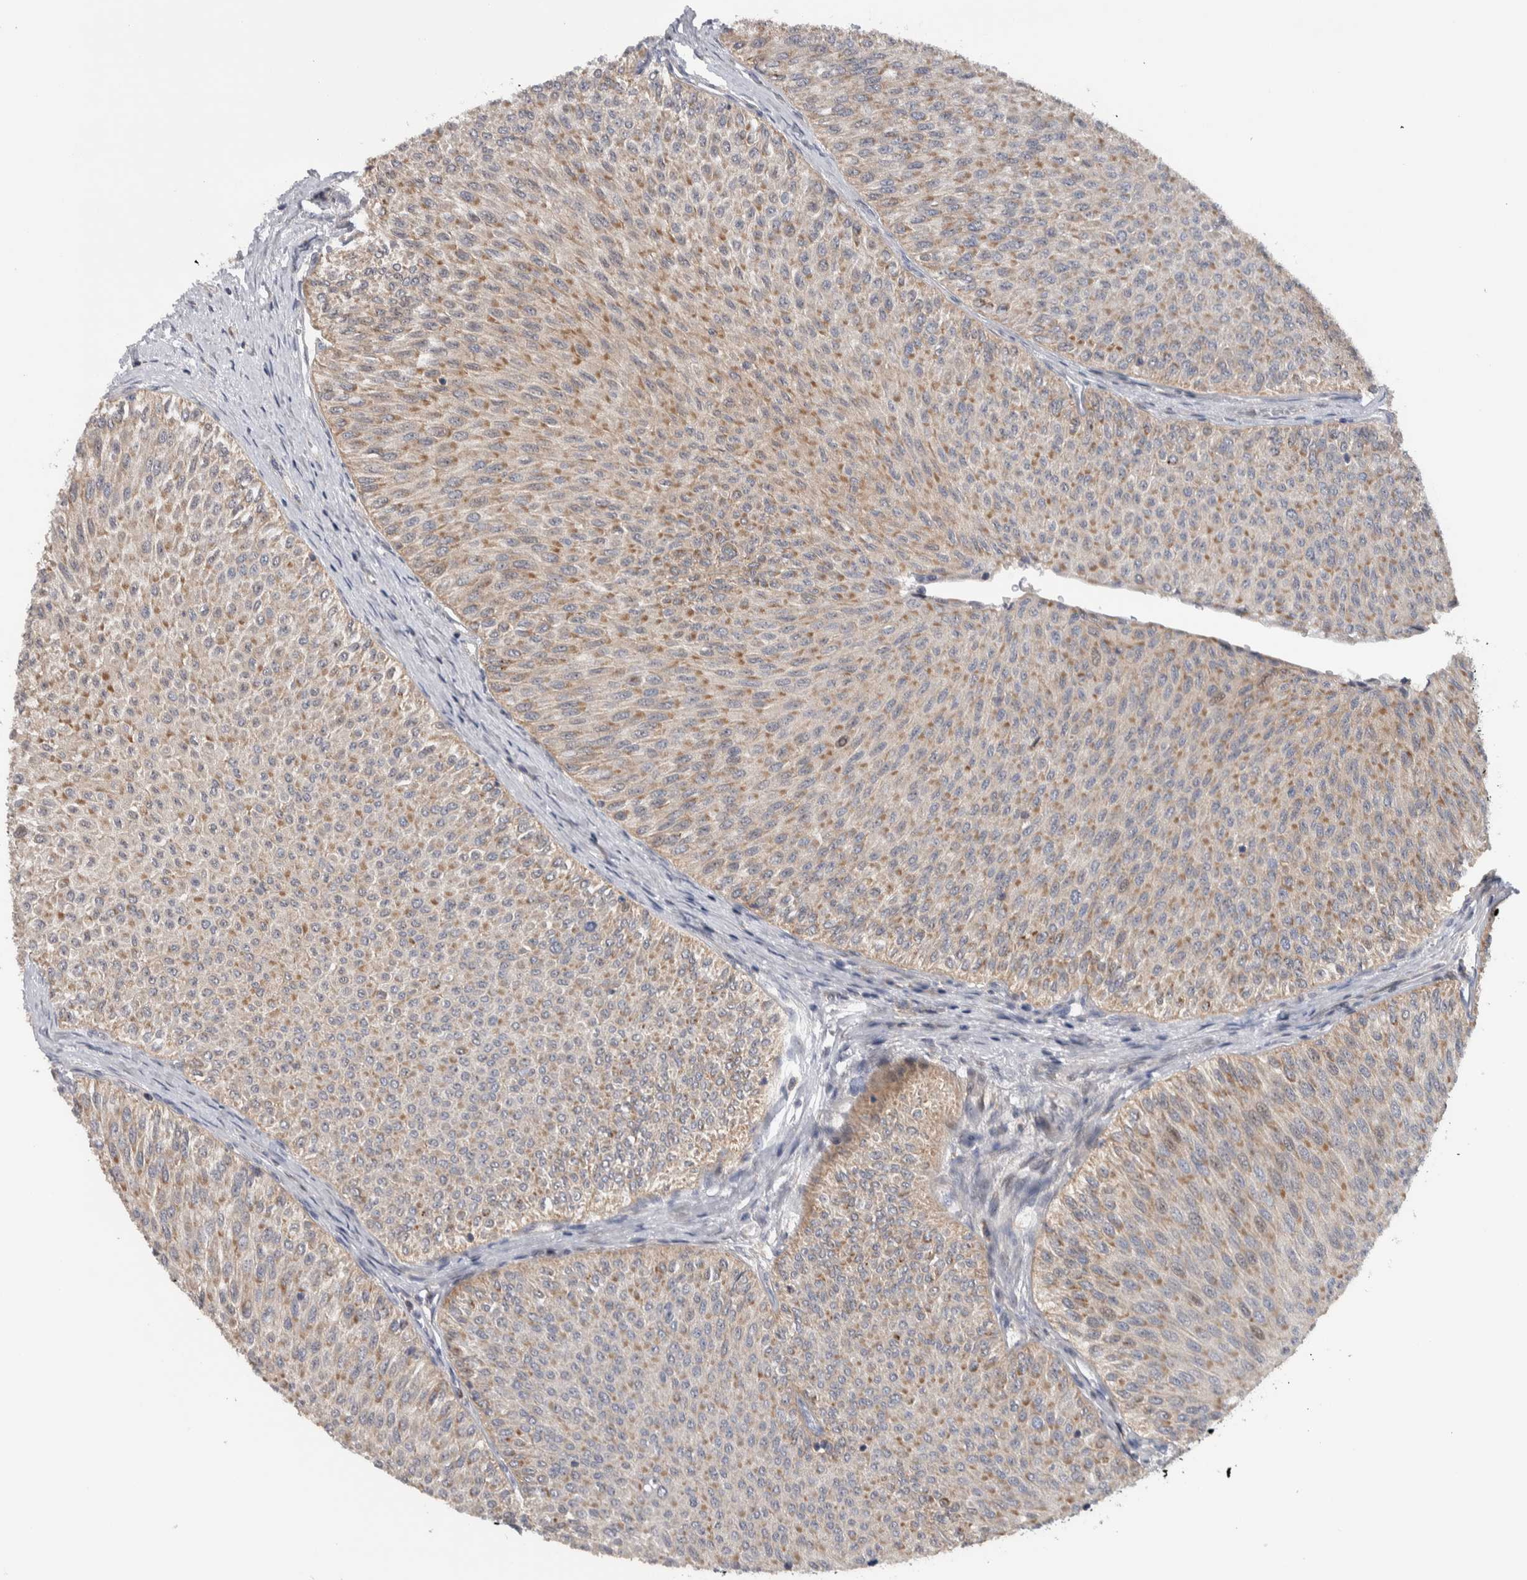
{"staining": {"intensity": "moderate", "quantity": ">75%", "location": "cytoplasmic/membranous"}, "tissue": "urothelial cancer", "cell_type": "Tumor cells", "image_type": "cancer", "snomed": [{"axis": "morphology", "description": "Urothelial carcinoma, Low grade"}, {"axis": "topography", "description": "Urinary bladder"}], "caption": "The image demonstrates immunohistochemical staining of urothelial cancer. There is moderate cytoplasmic/membranous positivity is seen in approximately >75% of tumor cells.", "gene": "PRRG4", "patient": {"sex": "male", "age": 78}}